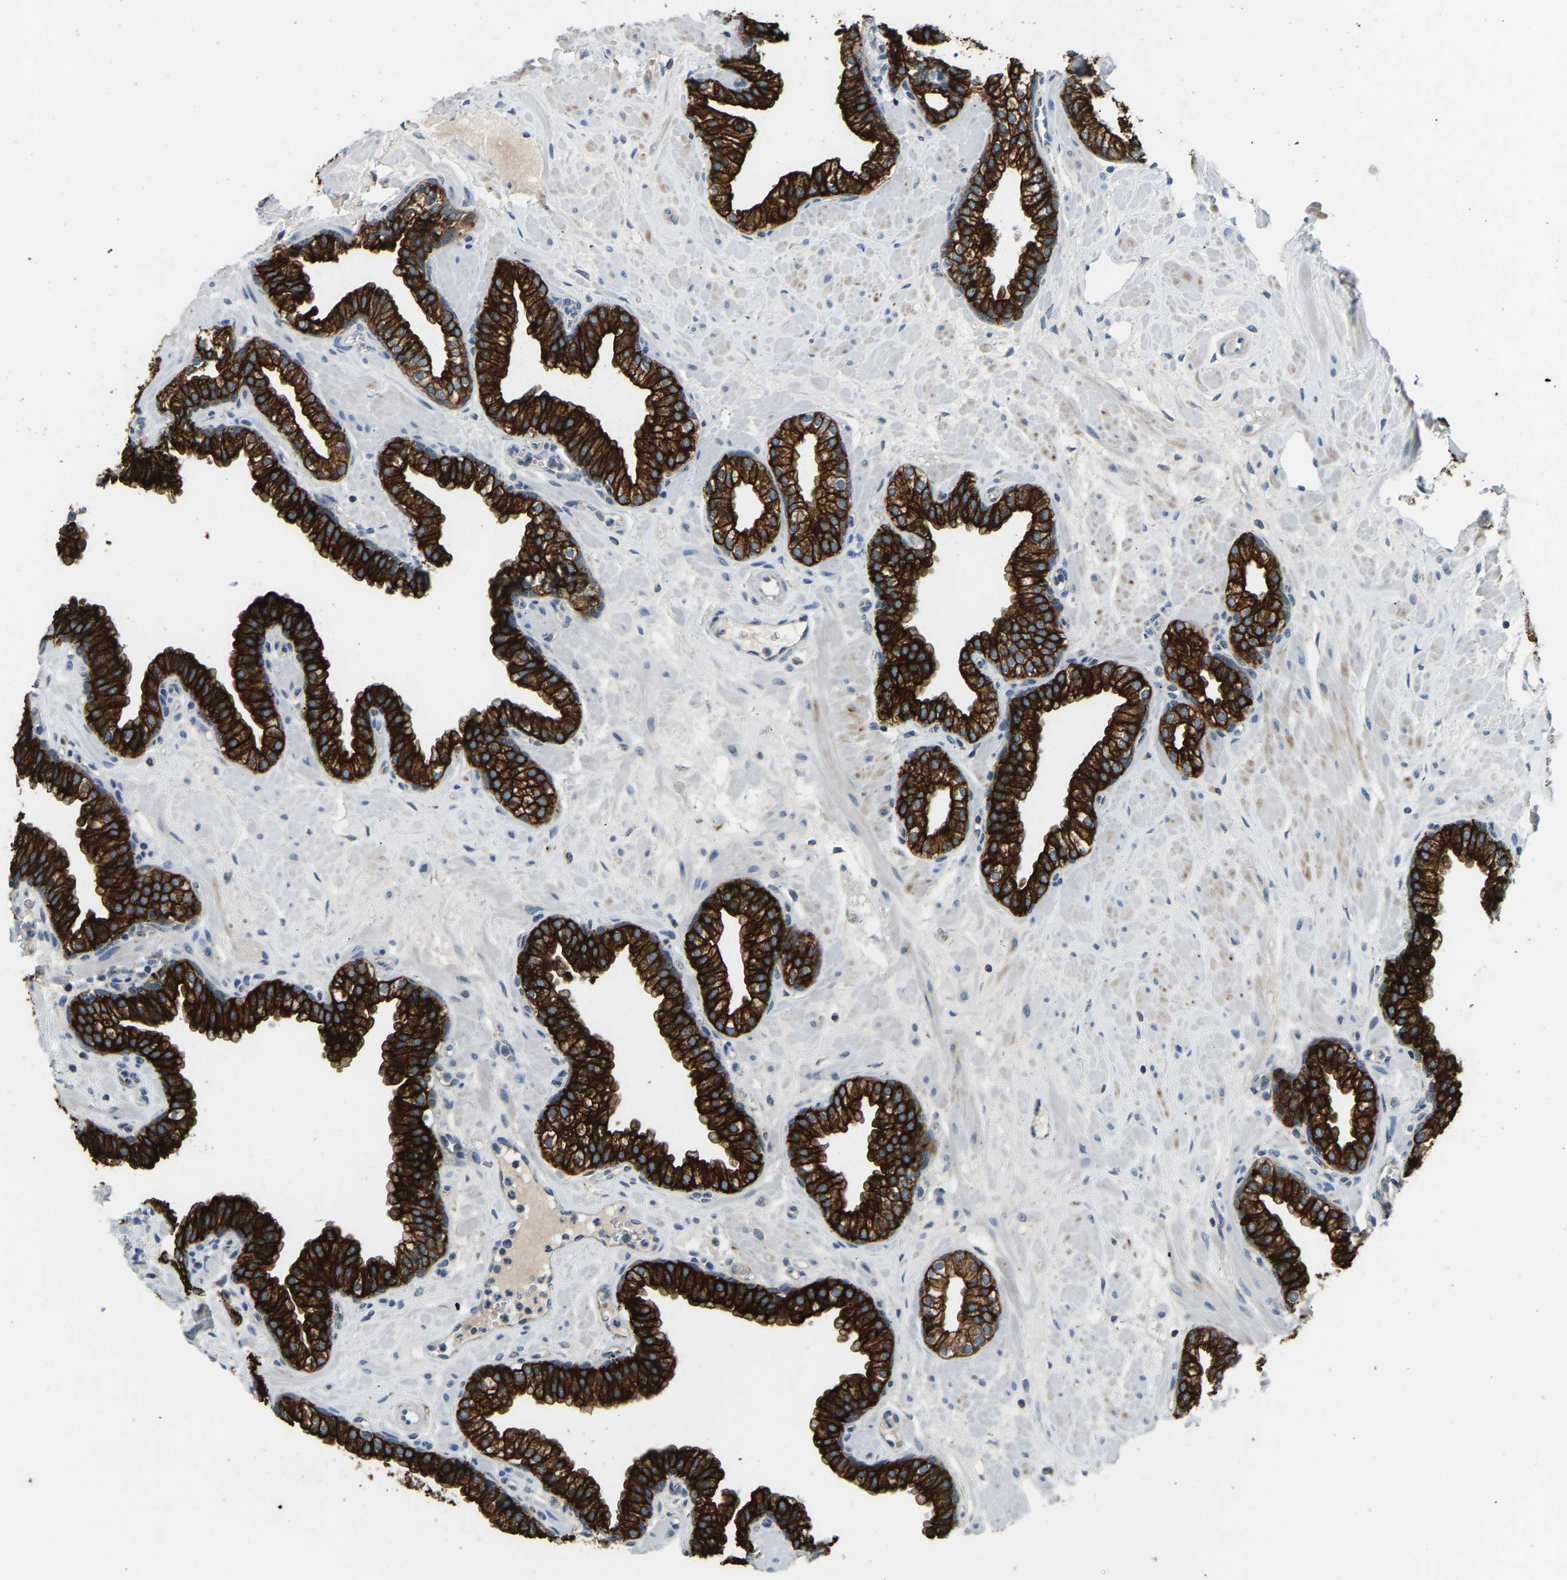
{"staining": {"intensity": "strong", "quantity": ">75%", "location": "cytoplasmic/membranous"}, "tissue": "prostate", "cell_type": "Glandular cells", "image_type": "normal", "snomed": [{"axis": "morphology", "description": "Normal tissue, NOS"}, {"axis": "morphology", "description": "Urothelial carcinoma, Low grade"}, {"axis": "topography", "description": "Urinary bladder"}, {"axis": "topography", "description": "Prostate"}], "caption": "Immunohistochemistry (IHC) staining of benign prostate, which exhibits high levels of strong cytoplasmic/membranous expression in approximately >75% of glandular cells indicating strong cytoplasmic/membranous protein positivity. The staining was performed using DAB (3,3'-diaminobenzidine) (brown) for protein detection and nuclei were counterstained in hematoxylin (blue).", "gene": "ZNF200", "patient": {"sex": "male", "age": 60}}